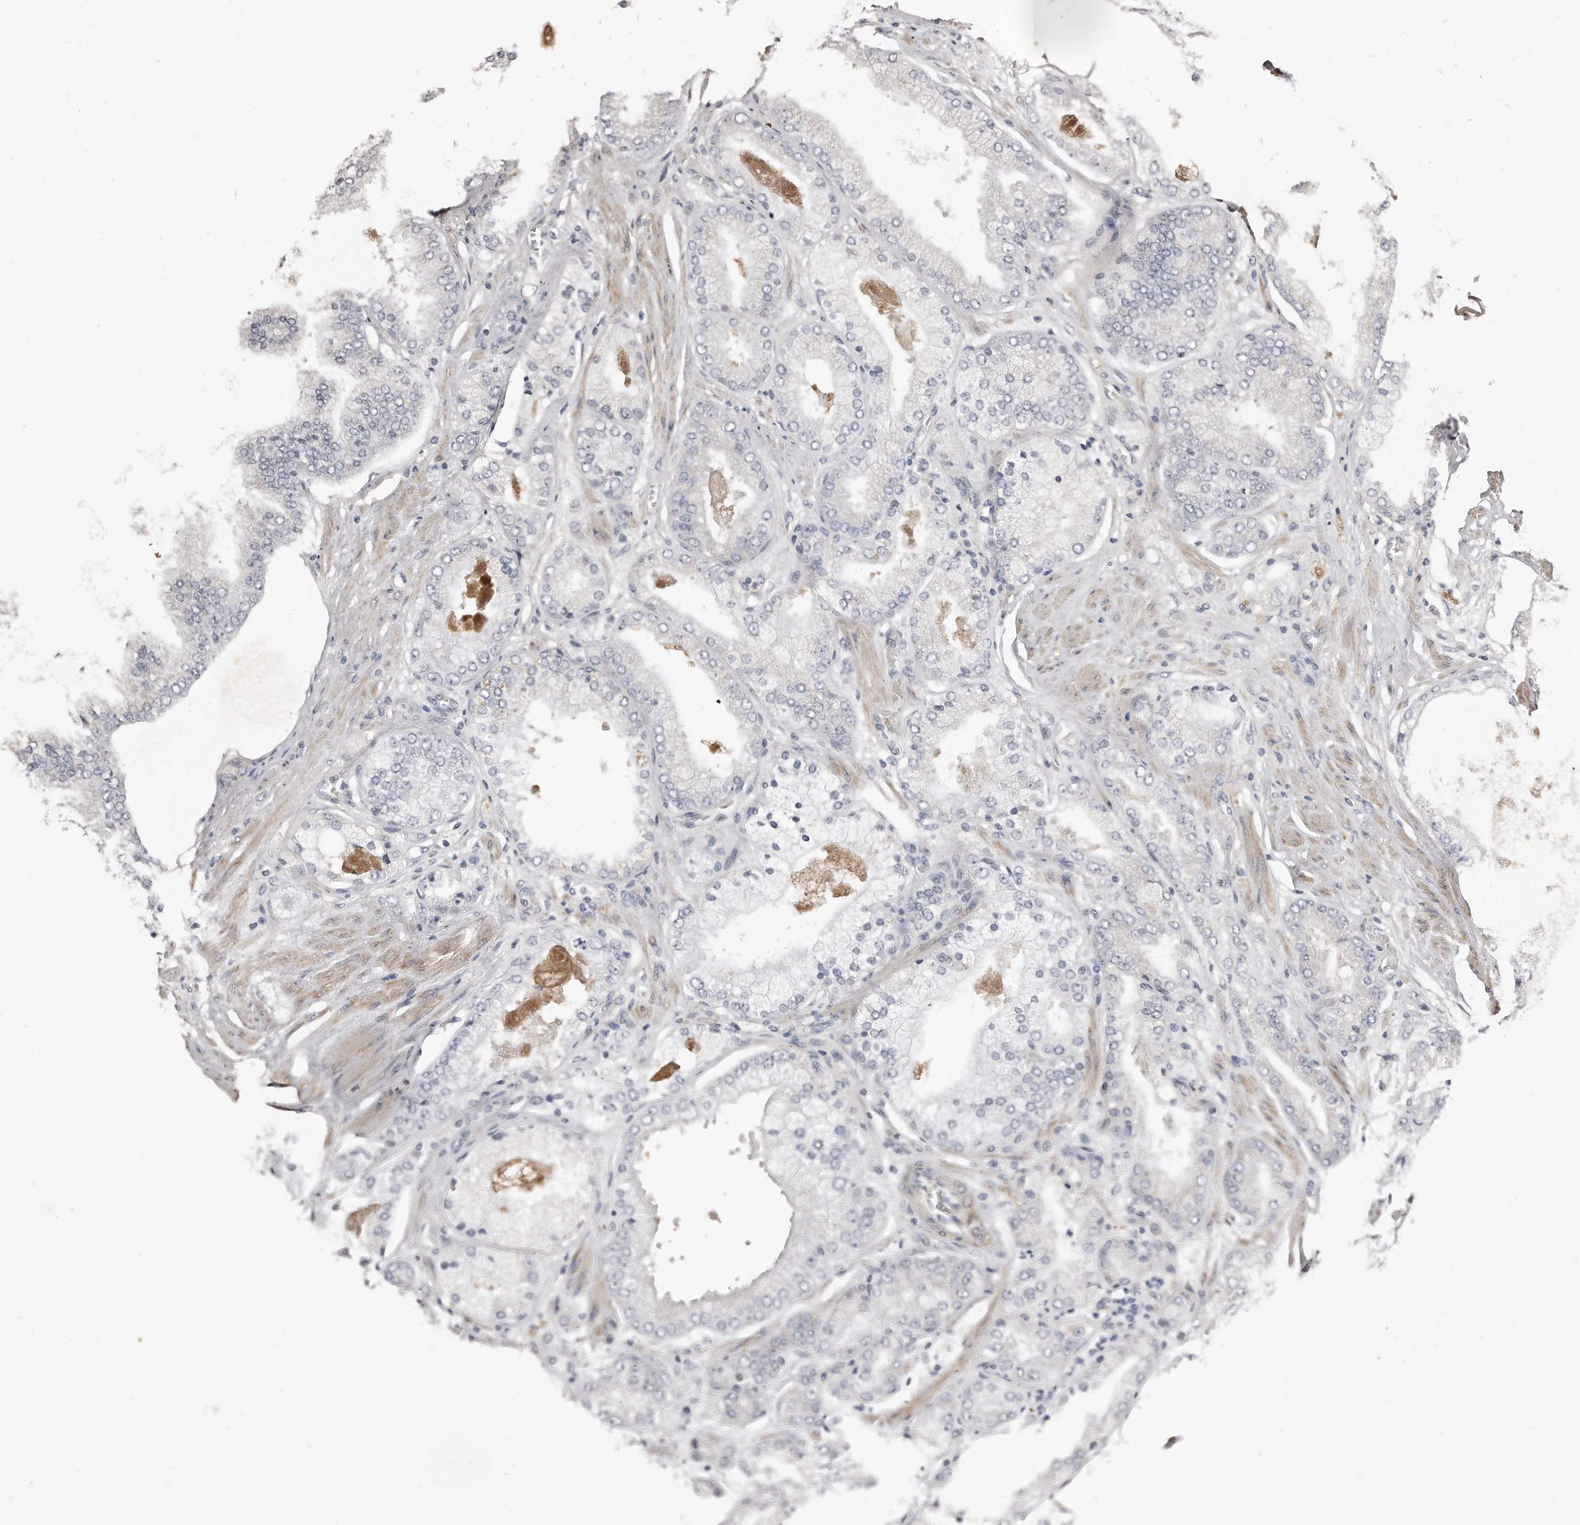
{"staining": {"intensity": "negative", "quantity": "none", "location": "none"}, "tissue": "prostate cancer", "cell_type": "Tumor cells", "image_type": "cancer", "snomed": [{"axis": "morphology", "description": "Adenocarcinoma, High grade"}, {"axis": "topography", "description": "Prostate"}], "caption": "Protein analysis of prostate cancer (high-grade adenocarcinoma) demonstrates no significant expression in tumor cells. (DAB (3,3'-diaminobenzidine) immunohistochemistry, high magnification).", "gene": "LMOD1", "patient": {"sex": "male", "age": 58}}